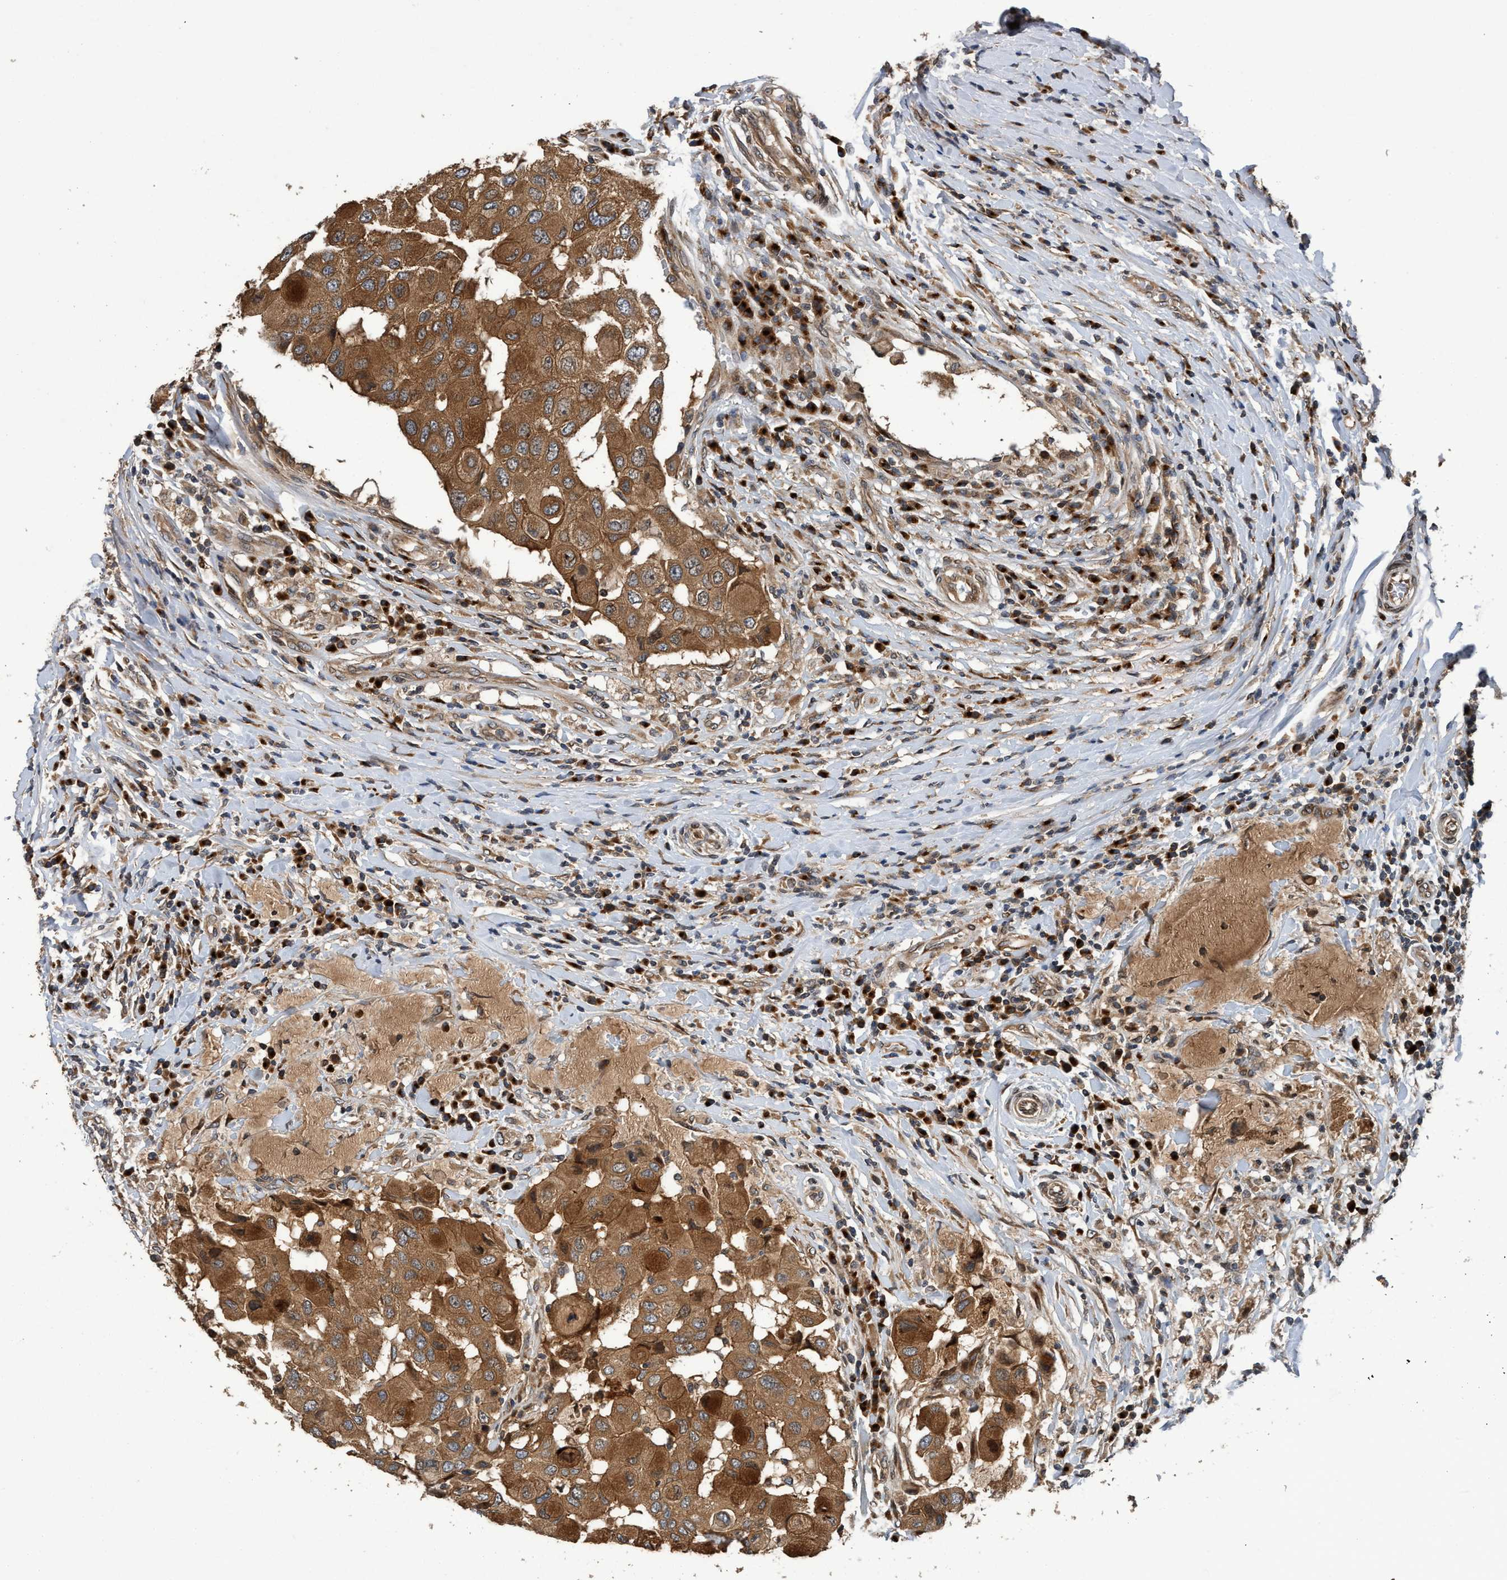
{"staining": {"intensity": "strong", "quantity": ">75%", "location": "cytoplasmic/membranous"}, "tissue": "breast cancer", "cell_type": "Tumor cells", "image_type": "cancer", "snomed": [{"axis": "morphology", "description": "Duct carcinoma"}, {"axis": "topography", "description": "Breast"}], "caption": "Breast invasive ductal carcinoma tissue exhibits strong cytoplasmic/membranous positivity in approximately >75% of tumor cells (DAB (3,3'-diaminobenzidine) = brown stain, brightfield microscopy at high magnification).", "gene": "MACC1", "patient": {"sex": "female", "age": 27}}